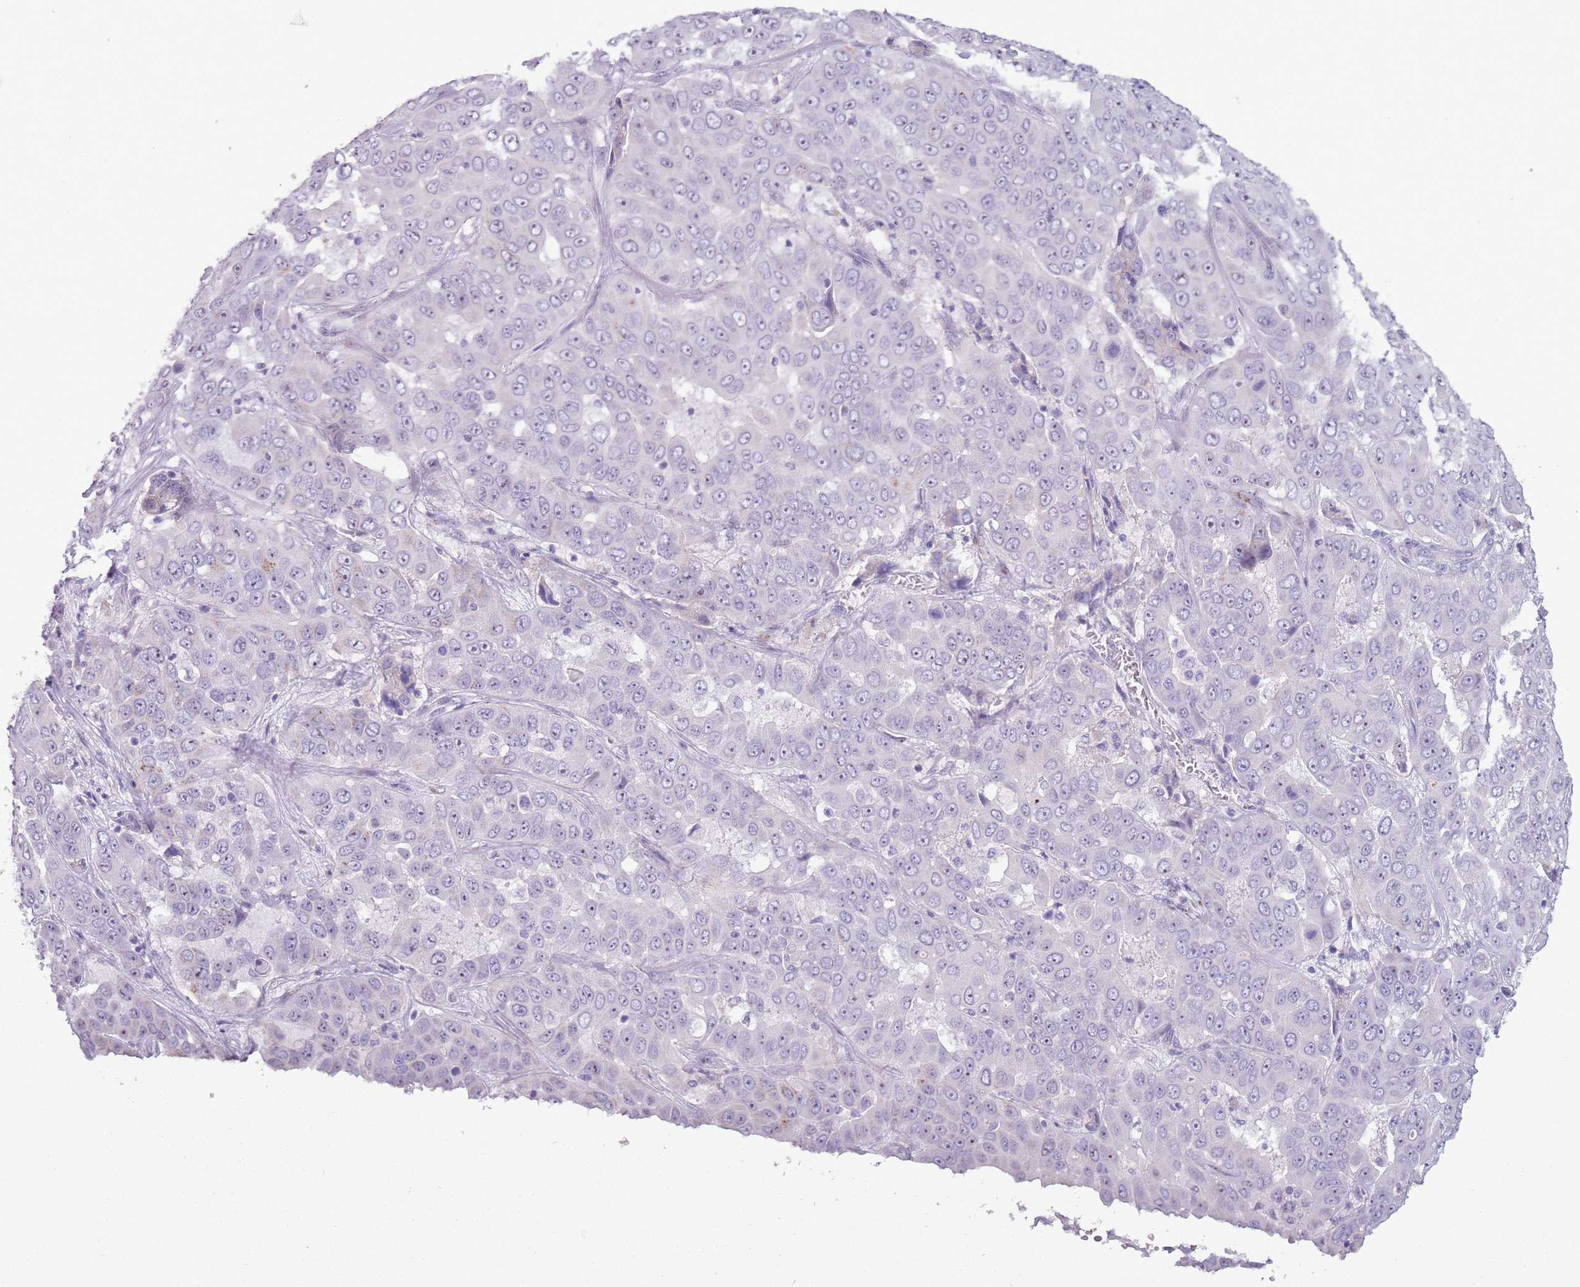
{"staining": {"intensity": "negative", "quantity": "none", "location": "none"}, "tissue": "liver cancer", "cell_type": "Tumor cells", "image_type": "cancer", "snomed": [{"axis": "morphology", "description": "Cholangiocarcinoma"}, {"axis": "topography", "description": "Liver"}], "caption": "Liver cancer (cholangiocarcinoma) was stained to show a protein in brown. There is no significant expression in tumor cells. (DAB IHC with hematoxylin counter stain).", "gene": "NBPF6", "patient": {"sex": "female", "age": 52}}